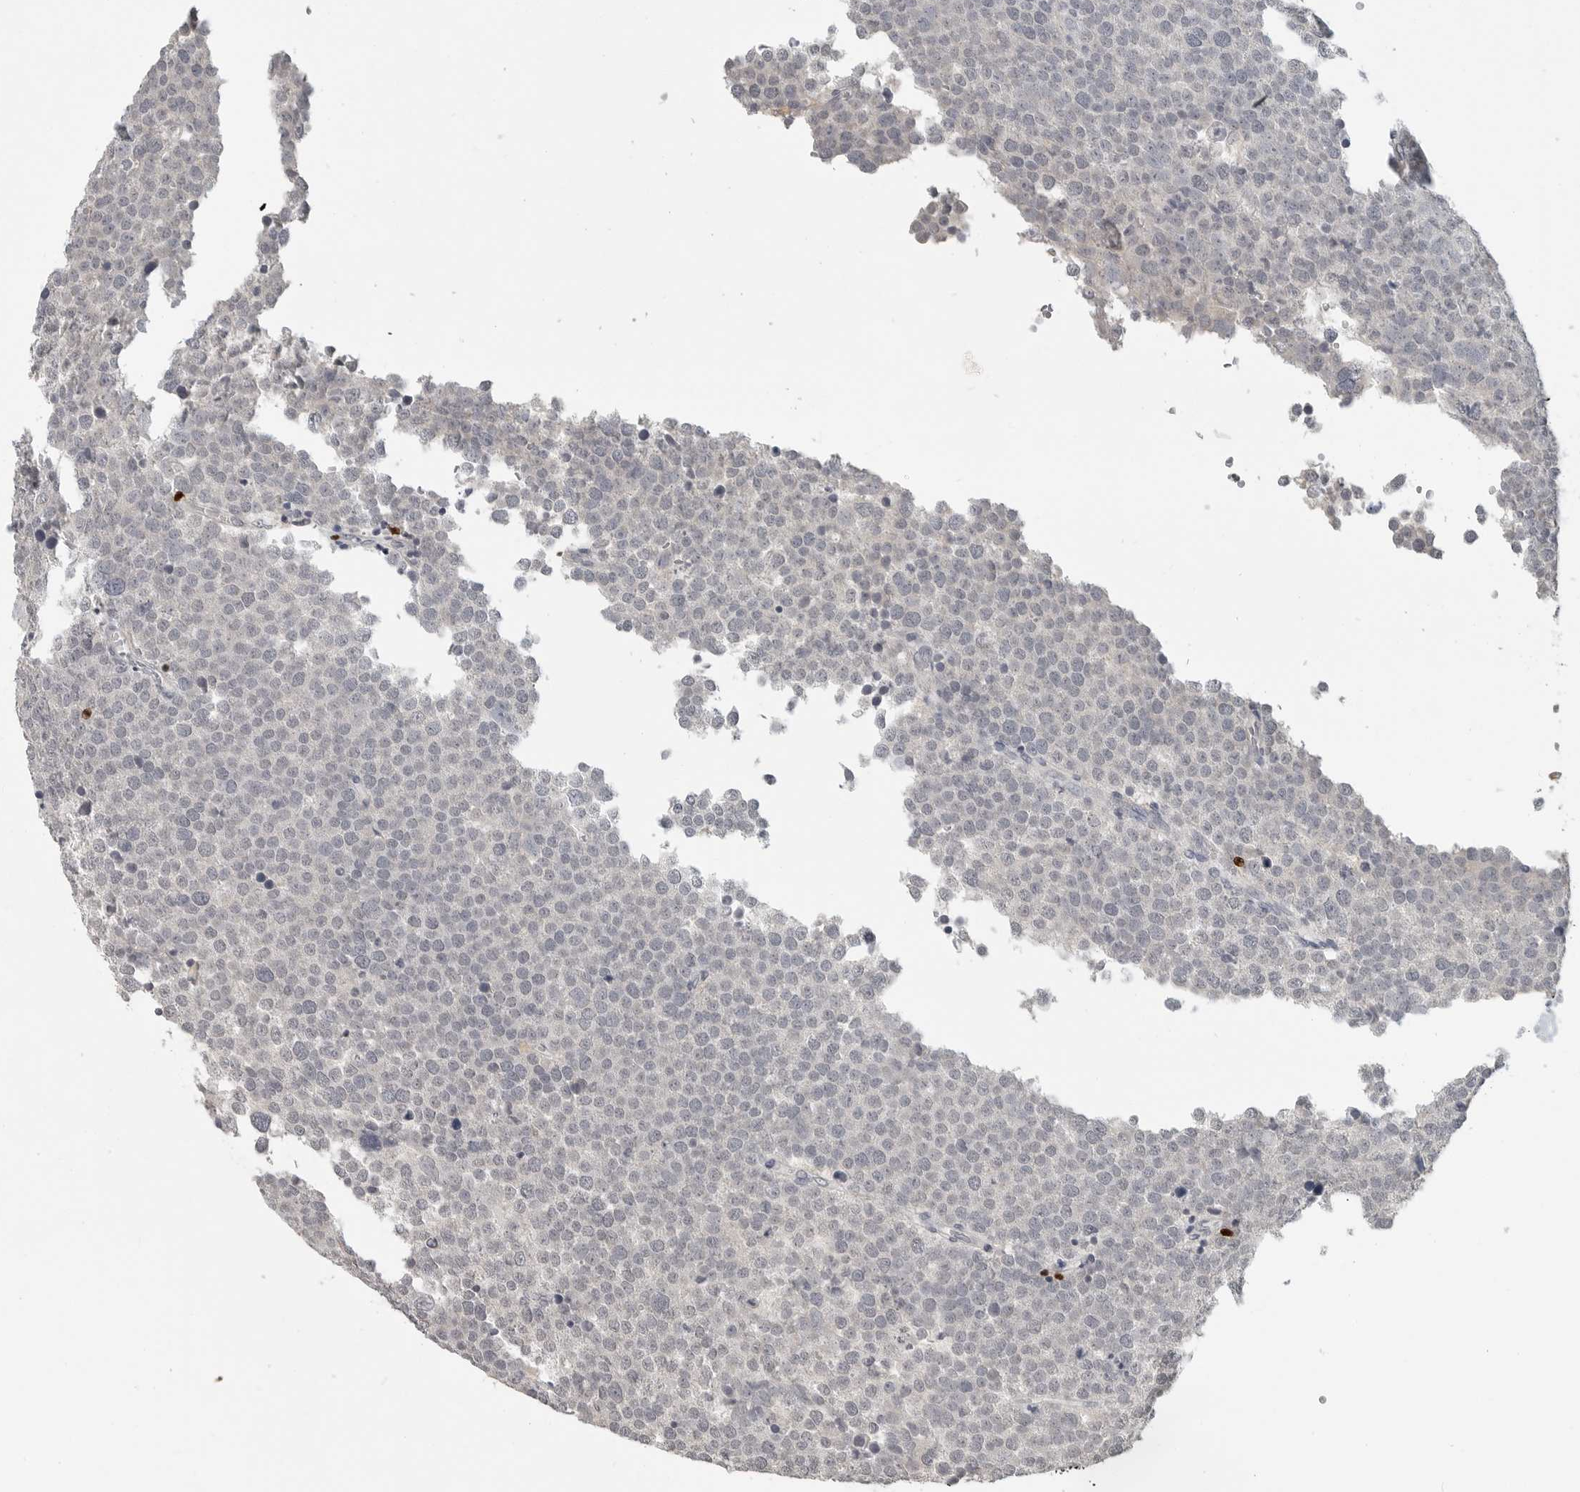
{"staining": {"intensity": "negative", "quantity": "none", "location": "none"}, "tissue": "testis cancer", "cell_type": "Tumor cells", "image_type": "cancer", "snomed": [{"axis": "morphology", "description": "Seminoma, NOS"}, {"axis": "topography", "description": "Testis"}], "caption": "This histopathology image is of testis seminoma stained with immunohistochemistry (IHC) to label a protein in brown with the nuclei are counter-stained blue. There is no staining in tumor cells. (Stains: DAB (3,3'-diaminobenzidine) immunohistochemistry with hematoxylin counter stain, Microscopy: brightfield microscopy at high magnification).", "gene": "FOXP3", "patient": {"sex": "male", "age": 71}}